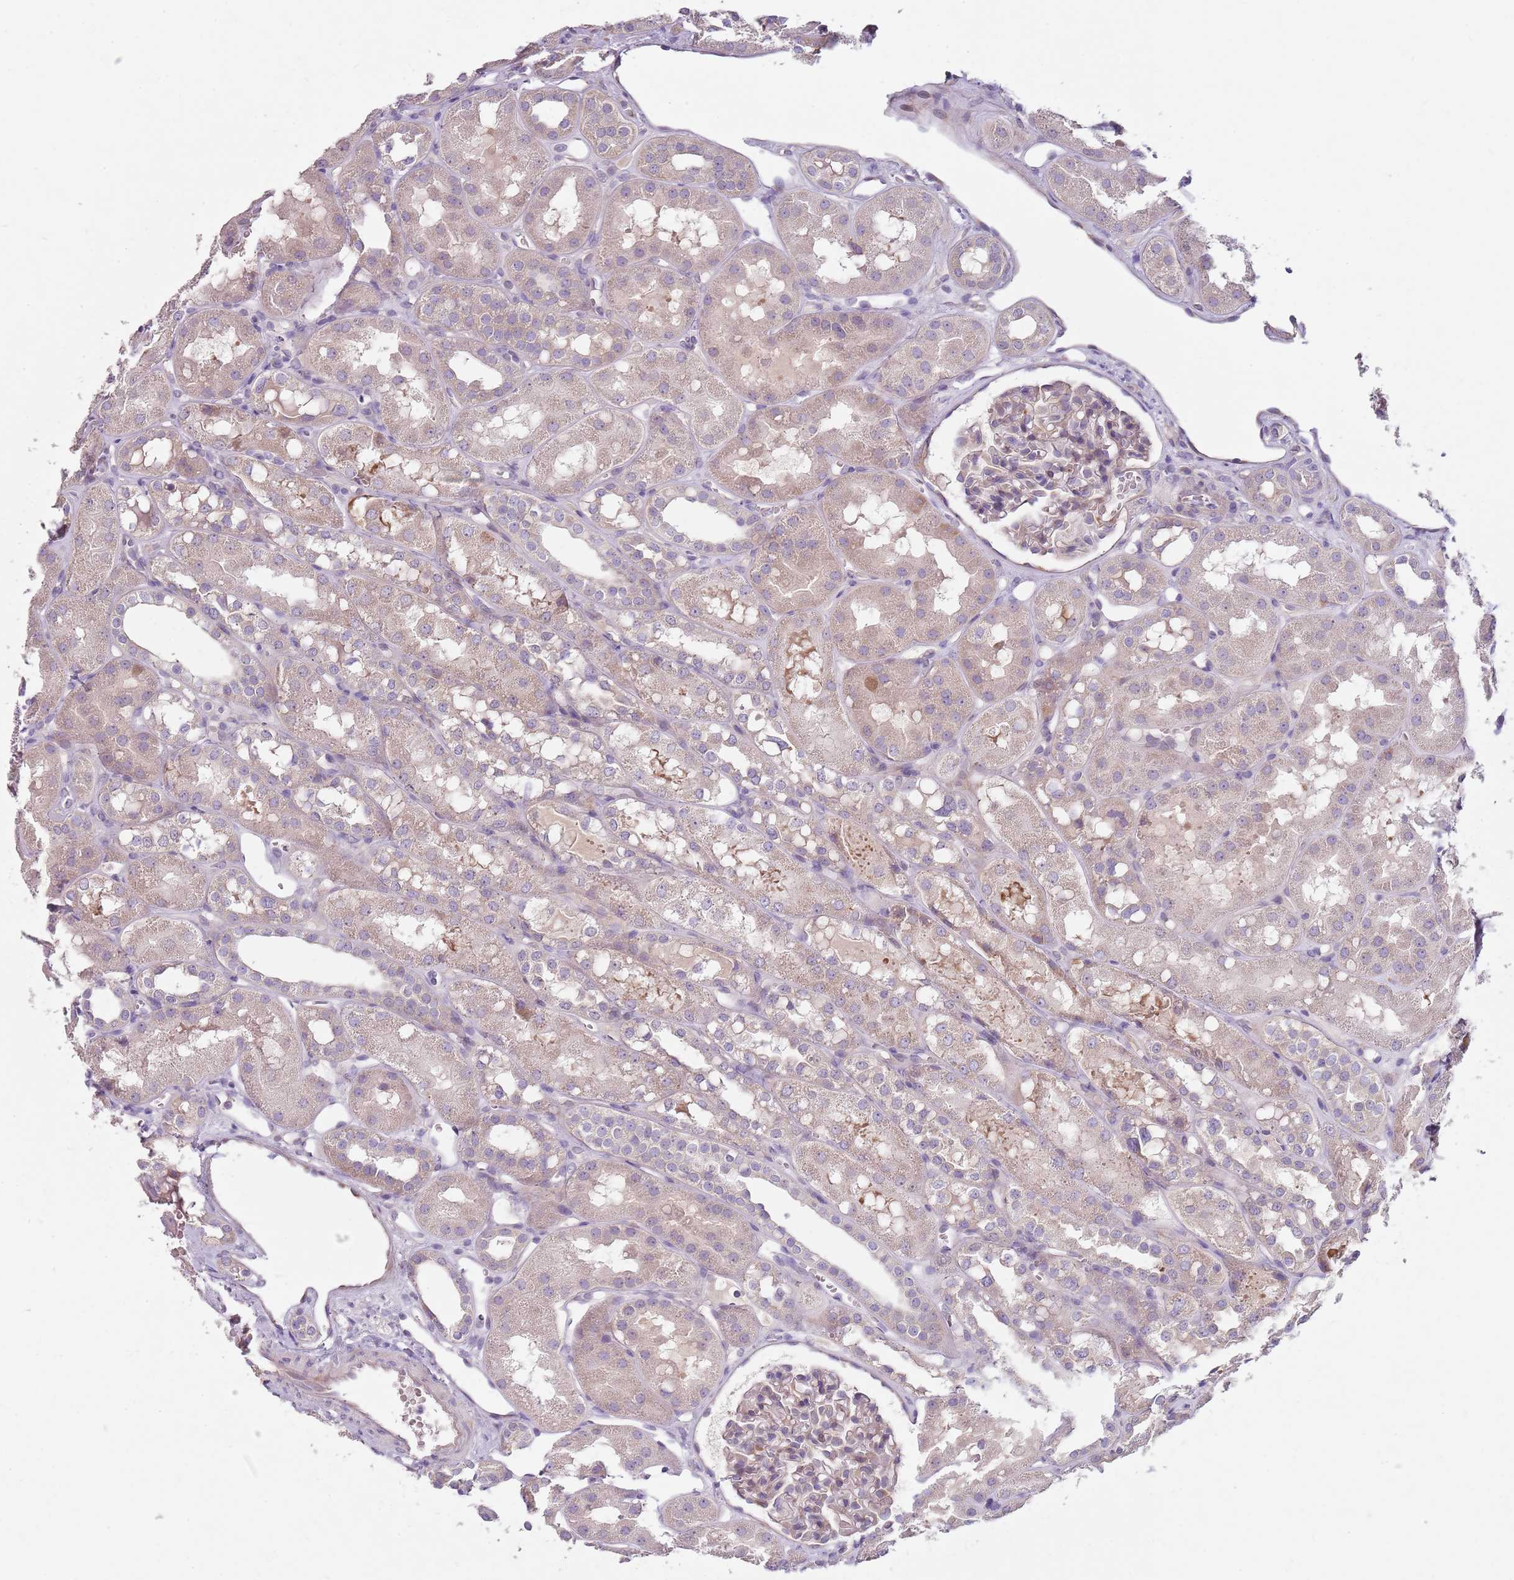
{"staining": {"intensity": "negative", "quantity": "none", "location": "none"}, "tissue": "kidney", "cell_type": "Cells in glomeruli", "image_type": "normal", "snomed": [{"axis": "morphology", "description": "Normal tissue, NOS"}, {"axis": "topography", "description": "Kidney"}], "caption": "The immunohistochemistry (IHC) image has no significant staining in cells in glomeruli of kidney.", "gene": "ZNF583", "patient": {"sex": "male", "age": 16}}